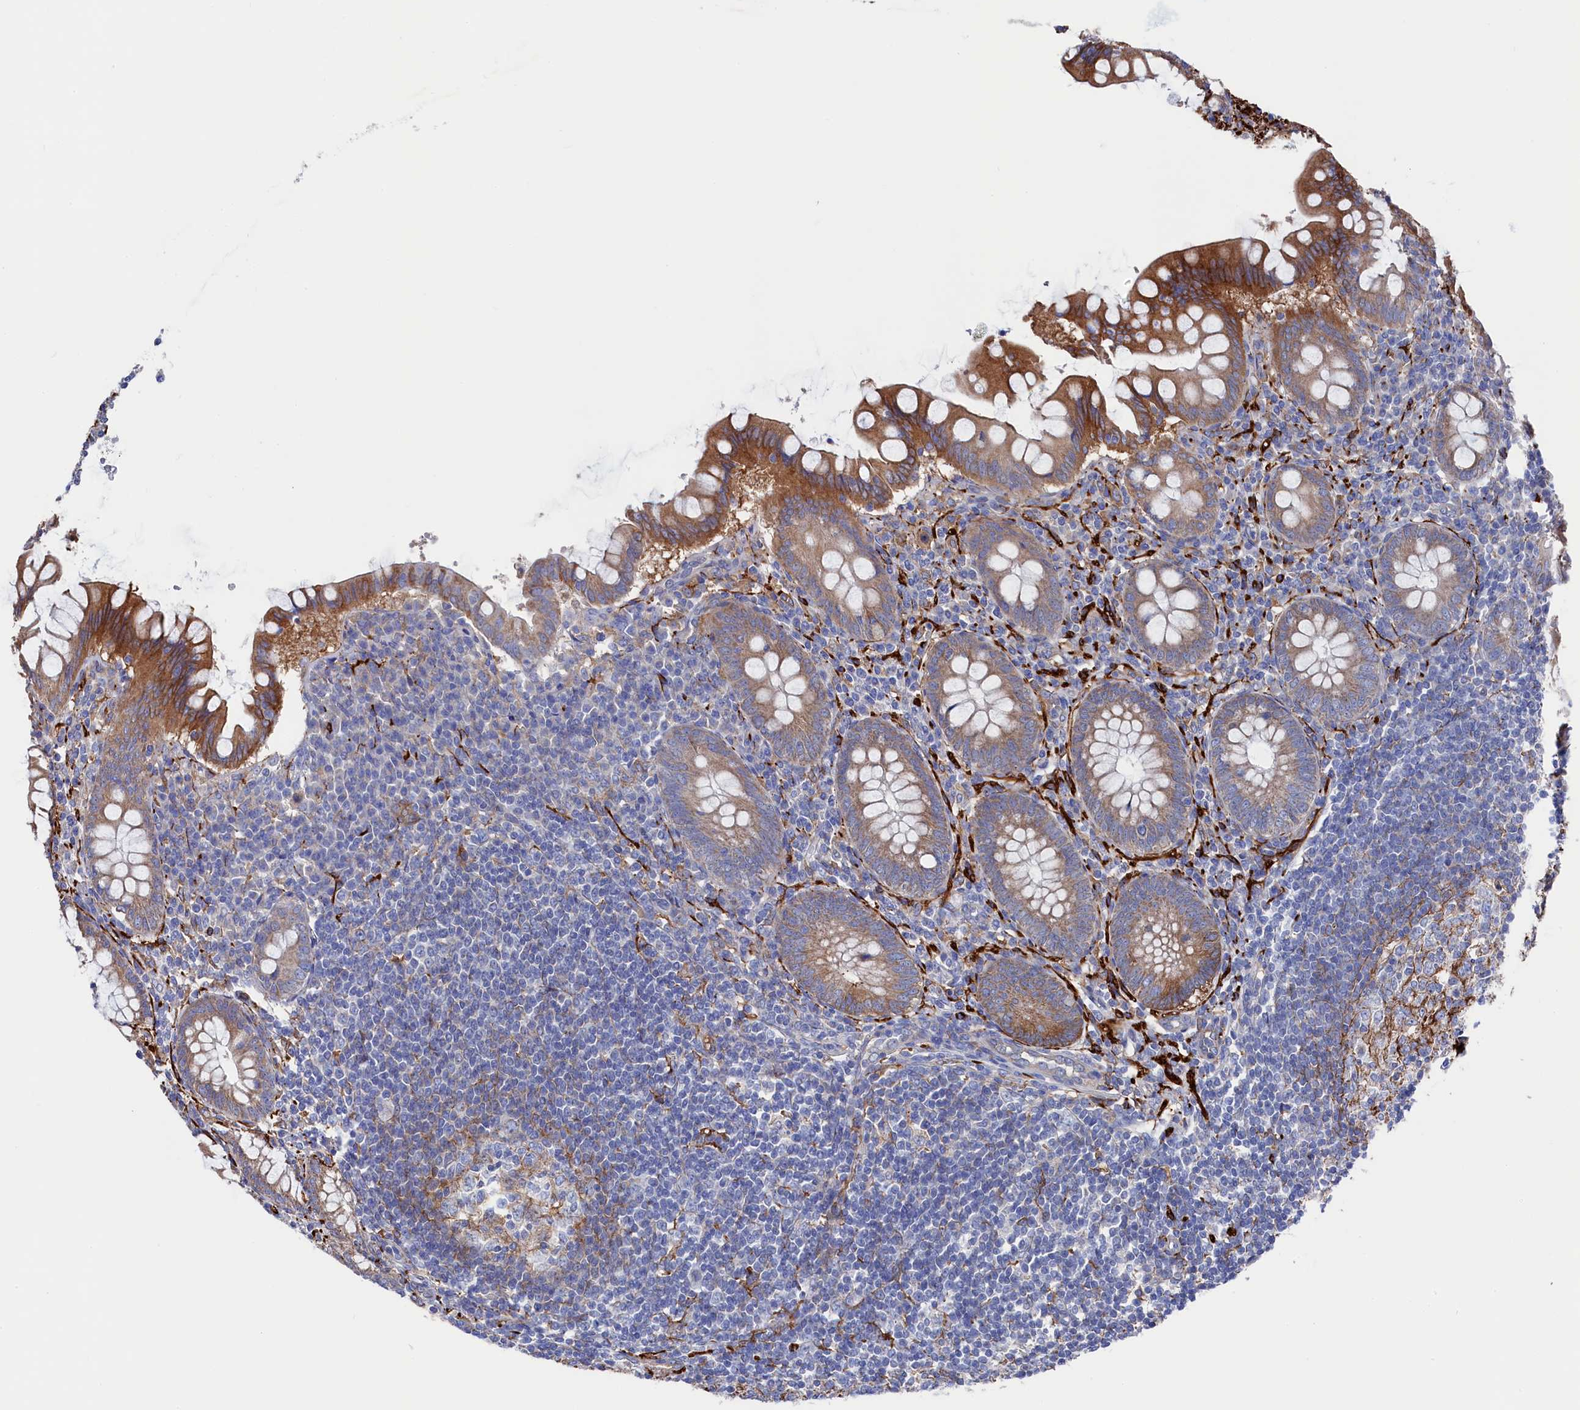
{"staining": {"intensity": "moderate", "quantity": ">75%", "location": "cytoplasmic/membranous"}, "tissue": "appendix", "cell_type": "Glandular cells", "image_type": "normal", "snomed": [{"axis": "morphology", "description": "Normal tissue, NOS"}, {"axis": "topography", "description": "Appendix"}], "caption": "A histopathology image of human appendix stained for a protein demonstrates moderate cytoplasmic/membranous brown staining in glandular cells.", "gene": "C12orf73", "patient": {"sex": "female", "age": 33}}